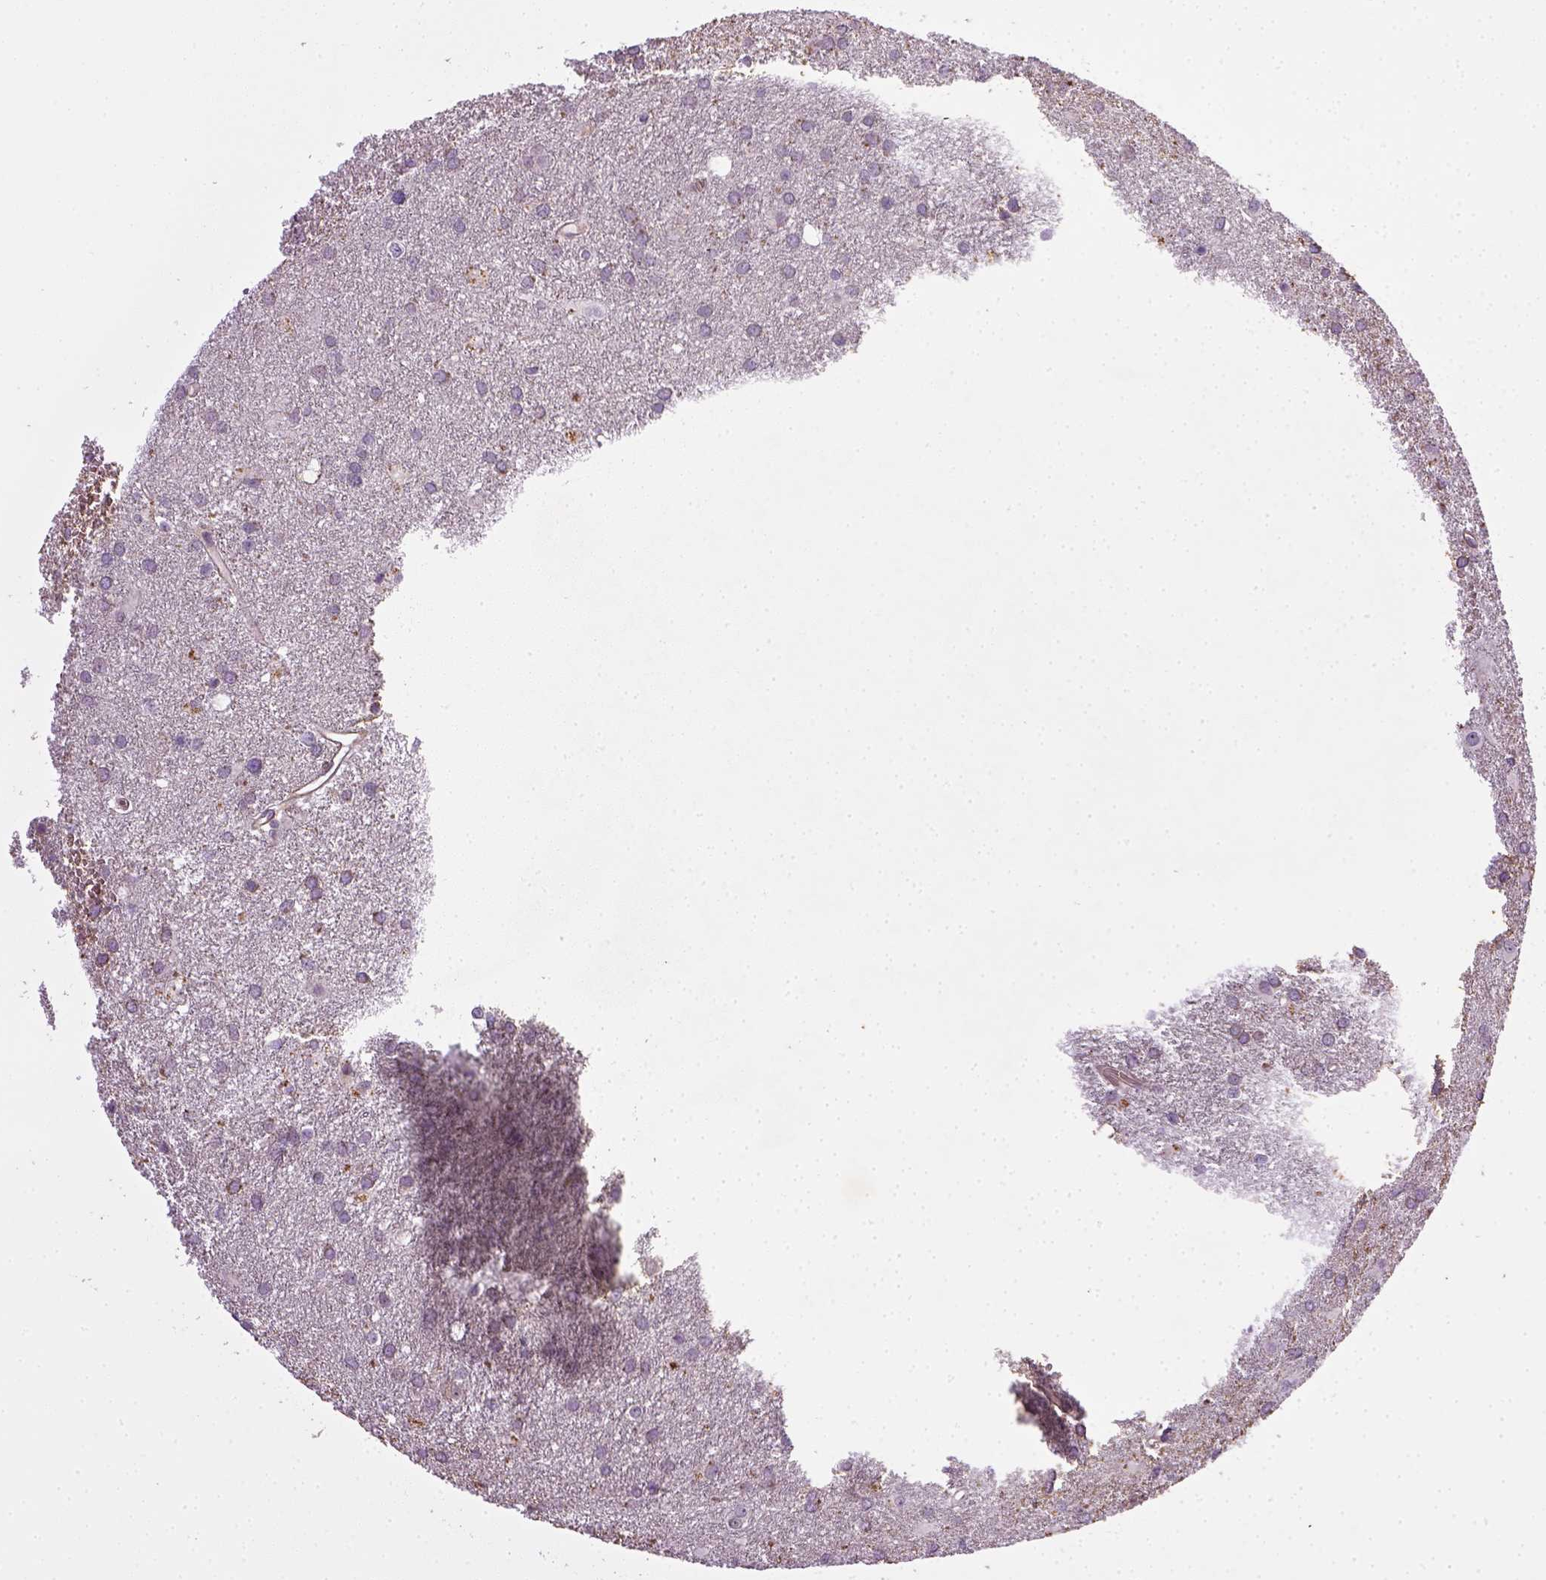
{"staining": {"intensity": "negative", "quantity": "none", "location": "none"}, "tissue": "glioma", "cell_type": "Tumor cells", "image_type": "cancer", "snomed": [{"axis": "morphology", "description": "Glioma, malignant, Low grade"}, {"axis": "topography", "description": "Brain"}], "caption": "Human glioma stained for a protein using IHC demonstrates no expression in tumor cells.", "gene": "TPRG1", "patient": {"sex": "male", "age": 58}}